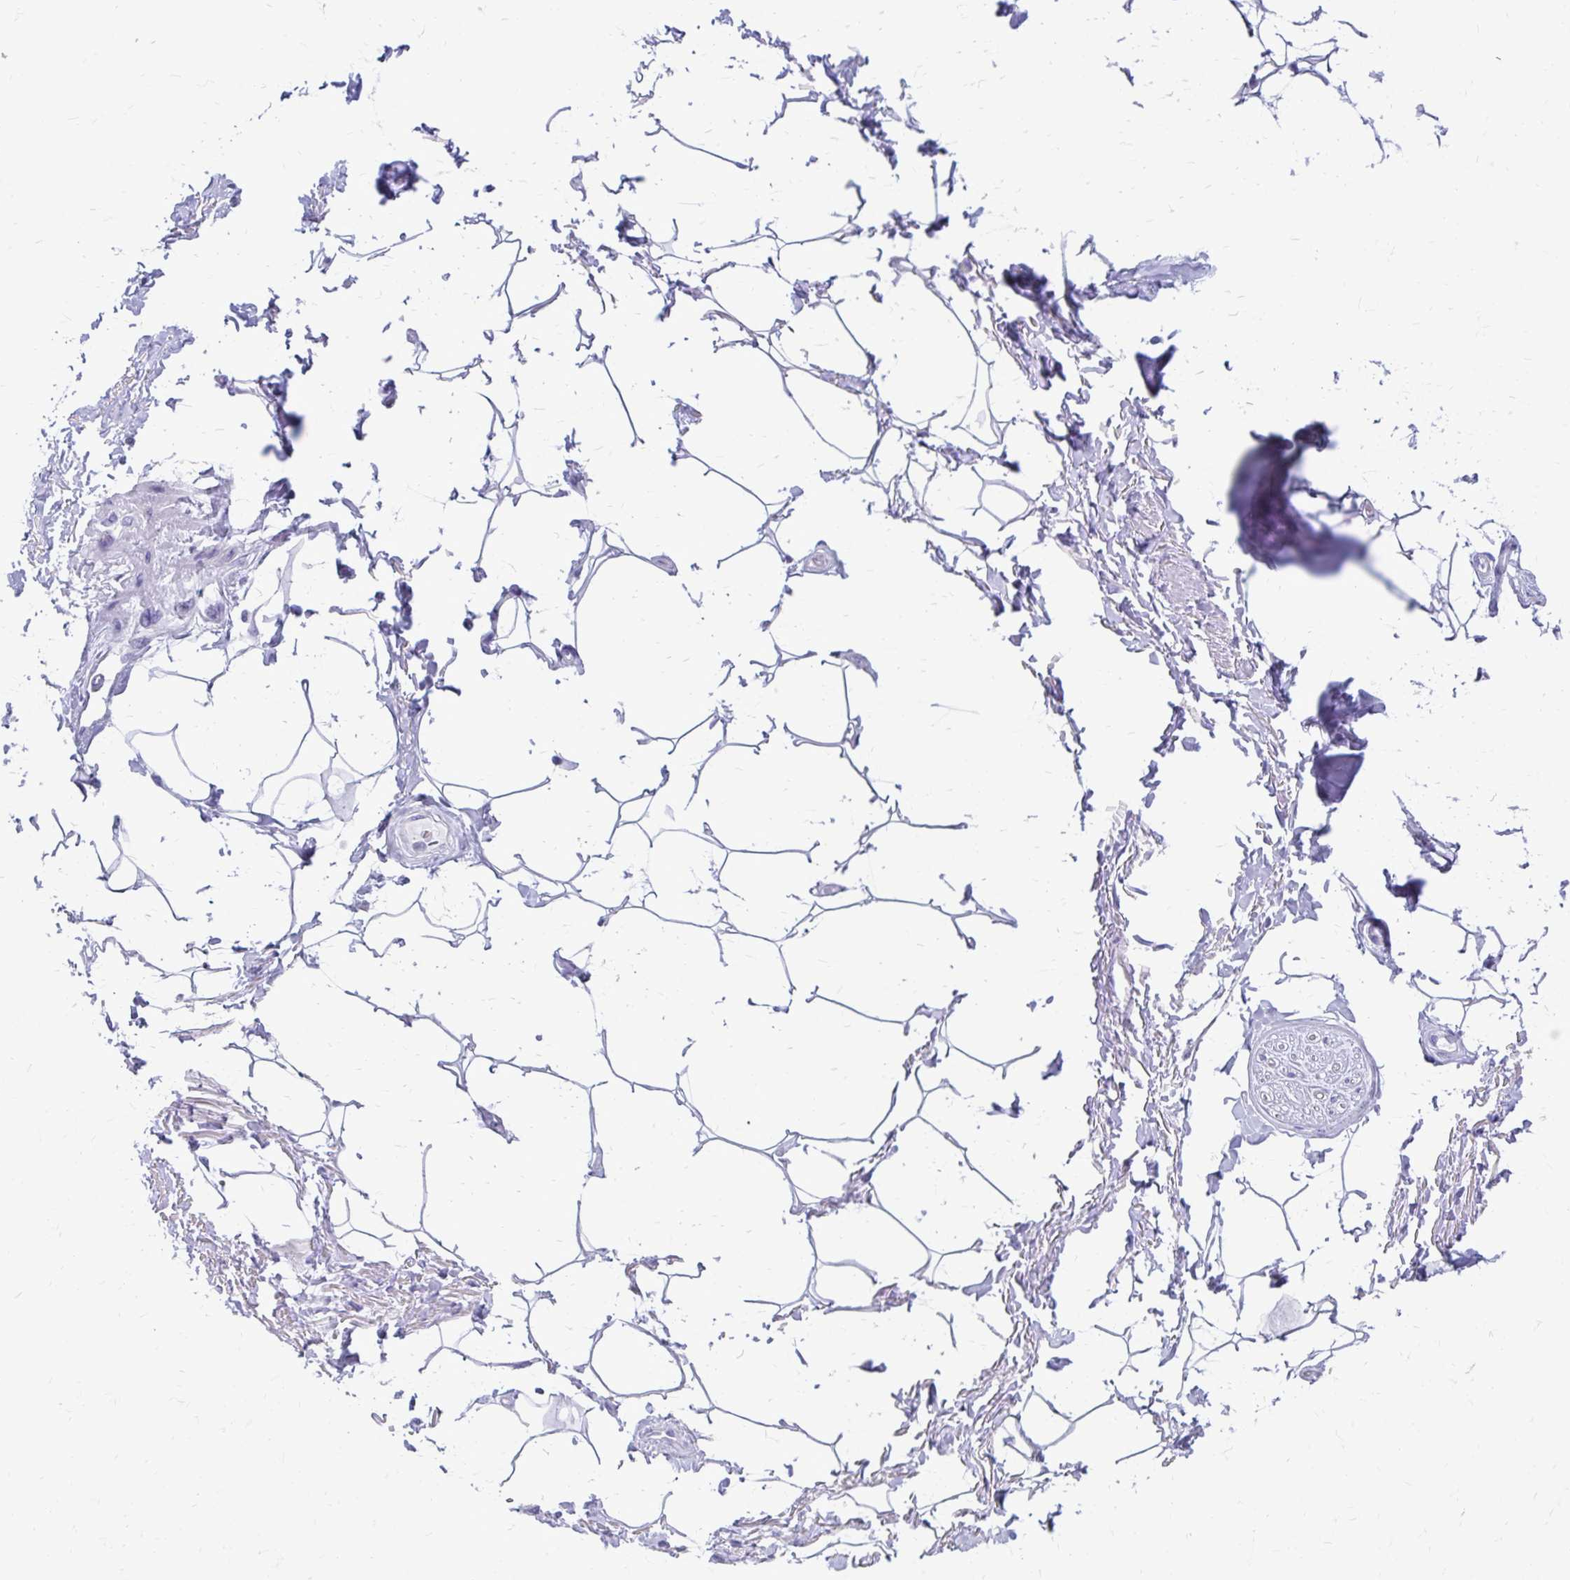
{"staining": {"intensity": "negative", "quantity": "none", "location": "none"}, "tissue": "adipose tissue", "cell_type": "Adipocytes", "image_type": "normal", "snomed": [{"axis": "morphology", "description": "Normal tissue, NOS"}, {"axis": "topography", "description": "Peripheral nerve tissue"}], "caption": "Immunohistochemistry (IHC) of unremarkable adipose tissue displays no staining in adipocytes.", "gene": "LCN15", "patient": {"sex": "male", "age": 51}}